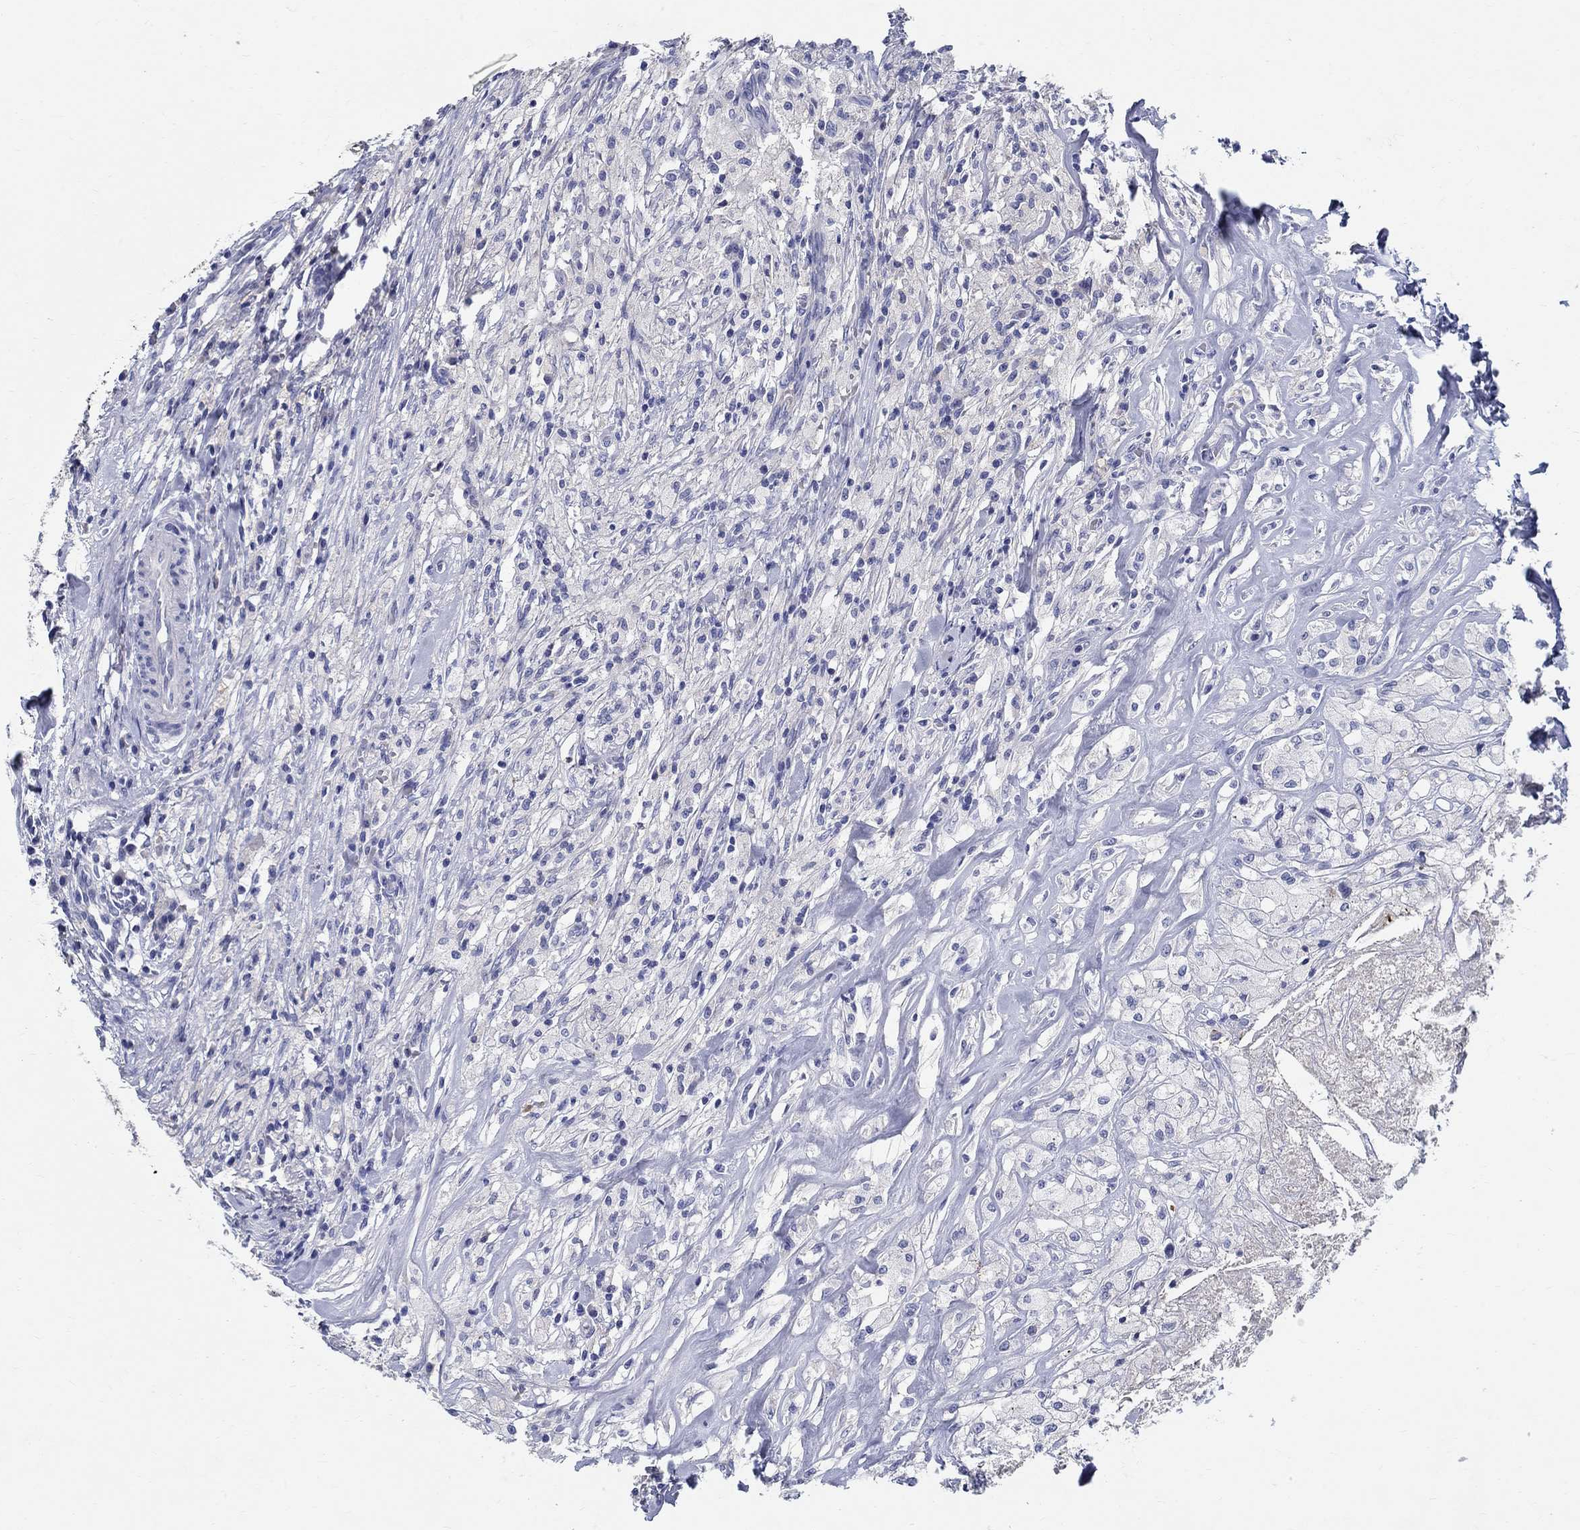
{"staining": {"intensity": "negative", "quantity": "none", "location": "none"}, "tissue": "testis cancer", "cell_type": "Tumor cells", "image_type": "cancer", "snomed": [{"axis": "morphology", "description": "Necrosis, NOS"}, {"axis": "morphology", "description": "Carcinoma, Embryonal, NOS"}, {"axis": "topography", "description": "Testis"}], "caption": "This is an immunohistochemistry histopathology image of human testis embryonal carcinoma. There is no staining in tumor cells.", "gene": "CRYGD", "patient": {"sex": "male", "age": 19}}